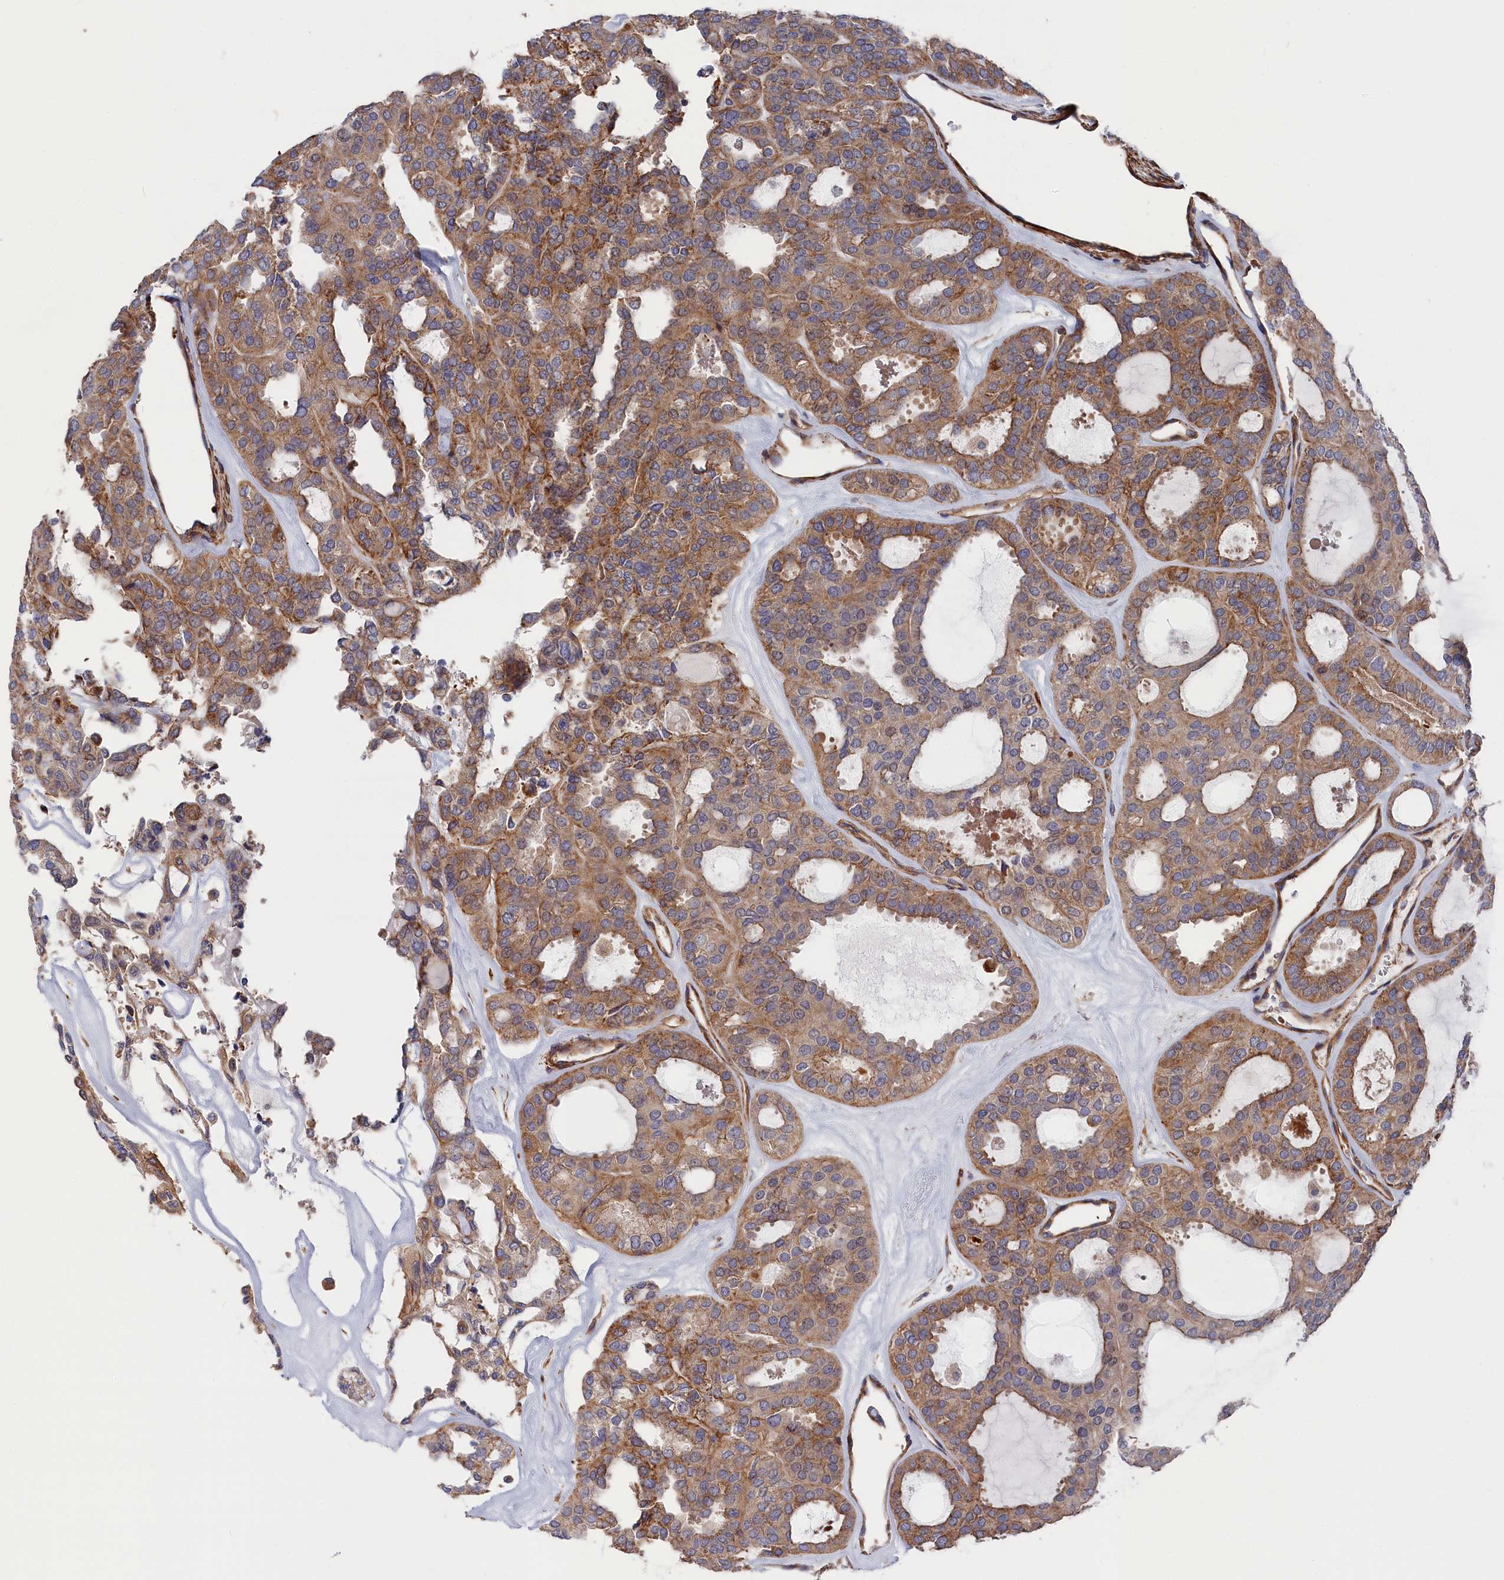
{"staining": {"intensity": "moderate", "quantity": ">75%", "location": "cytoplasmic/membranous"}, "tissue": "thyroid cancer", "cell_type": "Tumor cells", "image_type": "cancer", "snomed": [{"axis": "morphology", "description": "Follicular adenoma carcinoma, NOS"}, {"axis": "topography", "description": "Thyroid gland"}], "caption": "Protein analysis of follicular adenoma carcinoma (thyroid) tissue demonstrates moderate cytoplasmic/membranous positivity in about >75% of tumor cells.", "gene": "LDHD", "patient": {"sex": "male", "age": 75}}